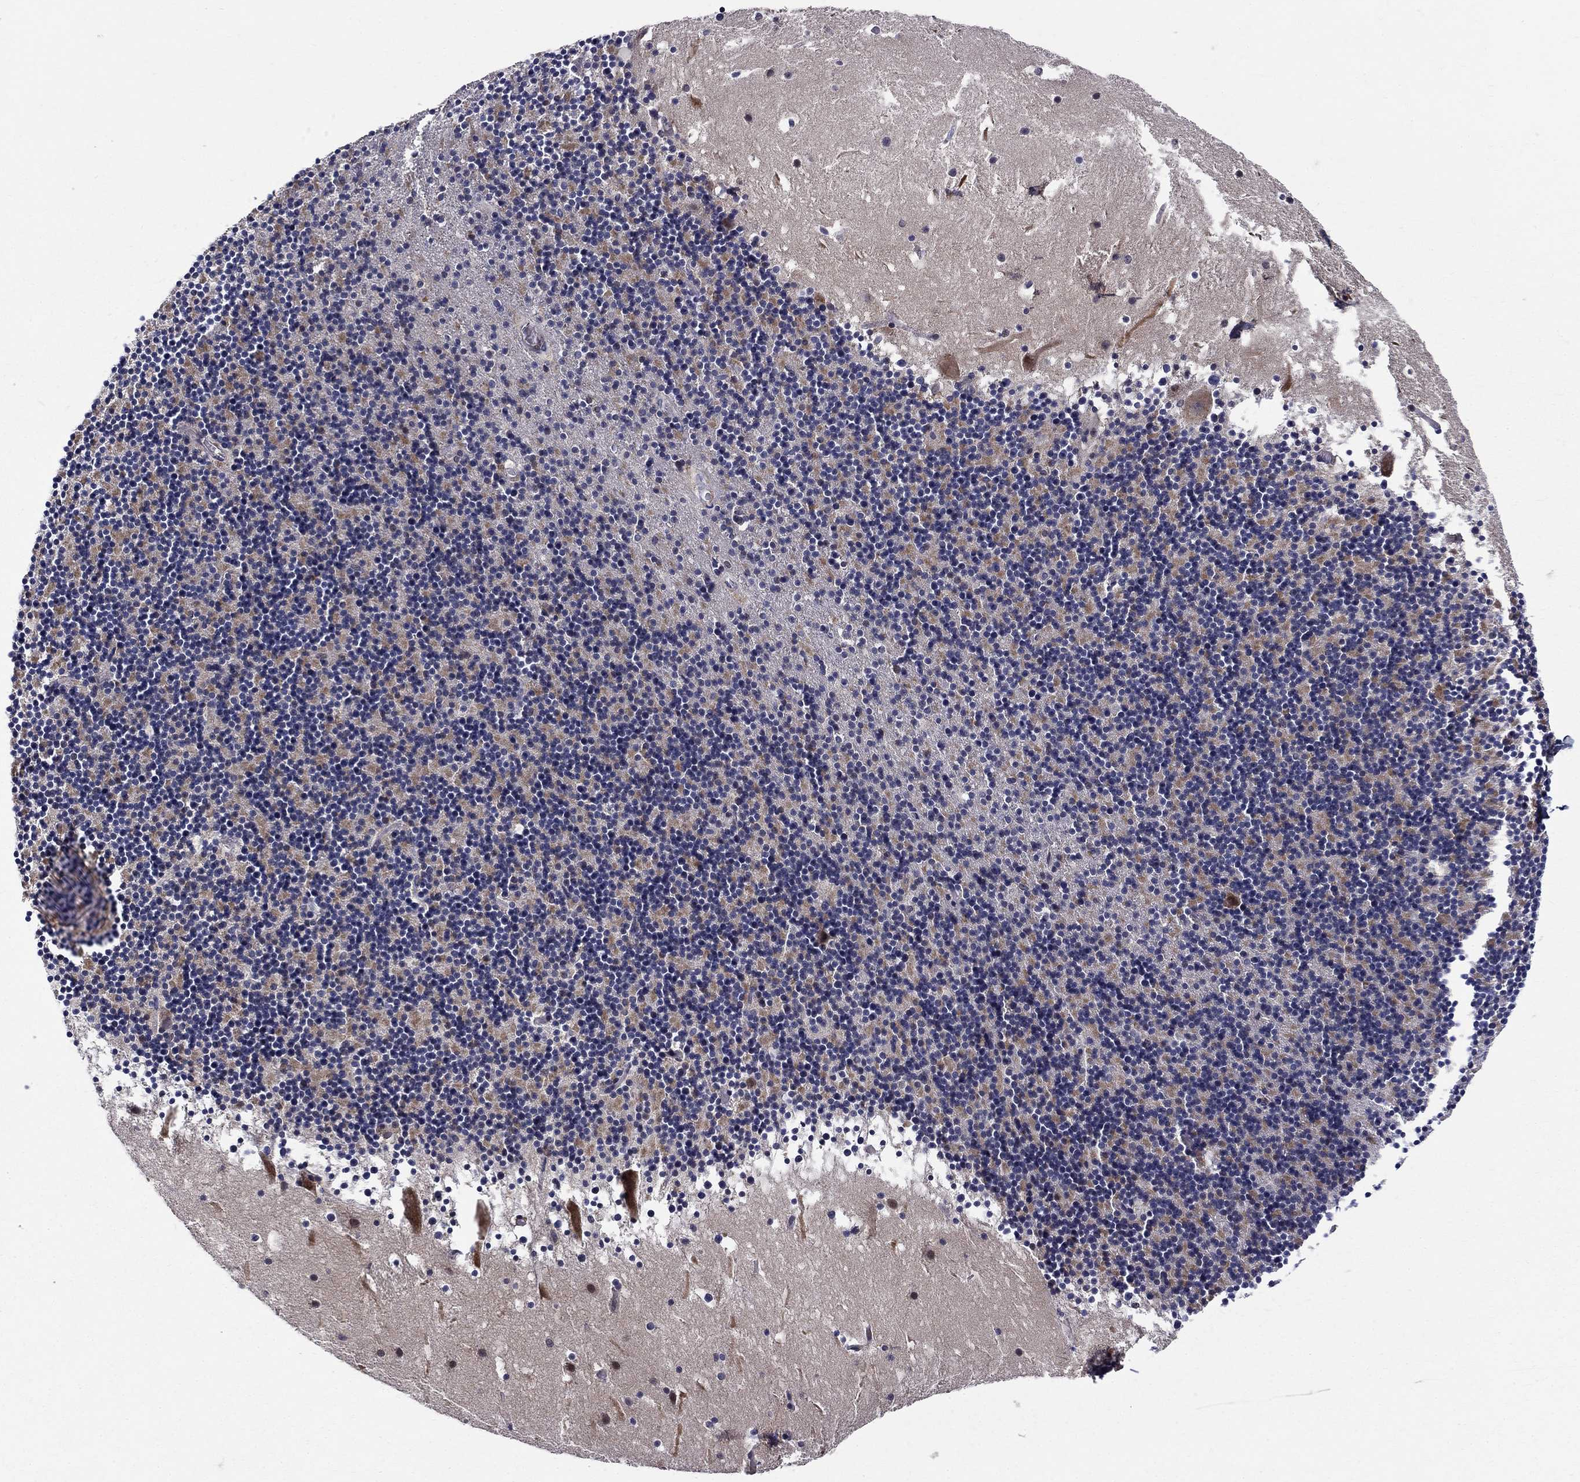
{"staining": {"intensity": "negative", "quantity": "none", "location": "none"}, "tissue": "cerebellum", "cell_type": "Cells in granular layer", "image_type": "normal", "snomed": [{"axis": "morphology", "description": "Normal tissue, NOS"}, {"axis": "topography", "description": "Cerebellum"}], "caption": "The photomicrograph reveals no significant positivity in cells in granular layer of cerebellum.", "gene": "WDR19", "patient": {"sex": "male", "age": 37}}